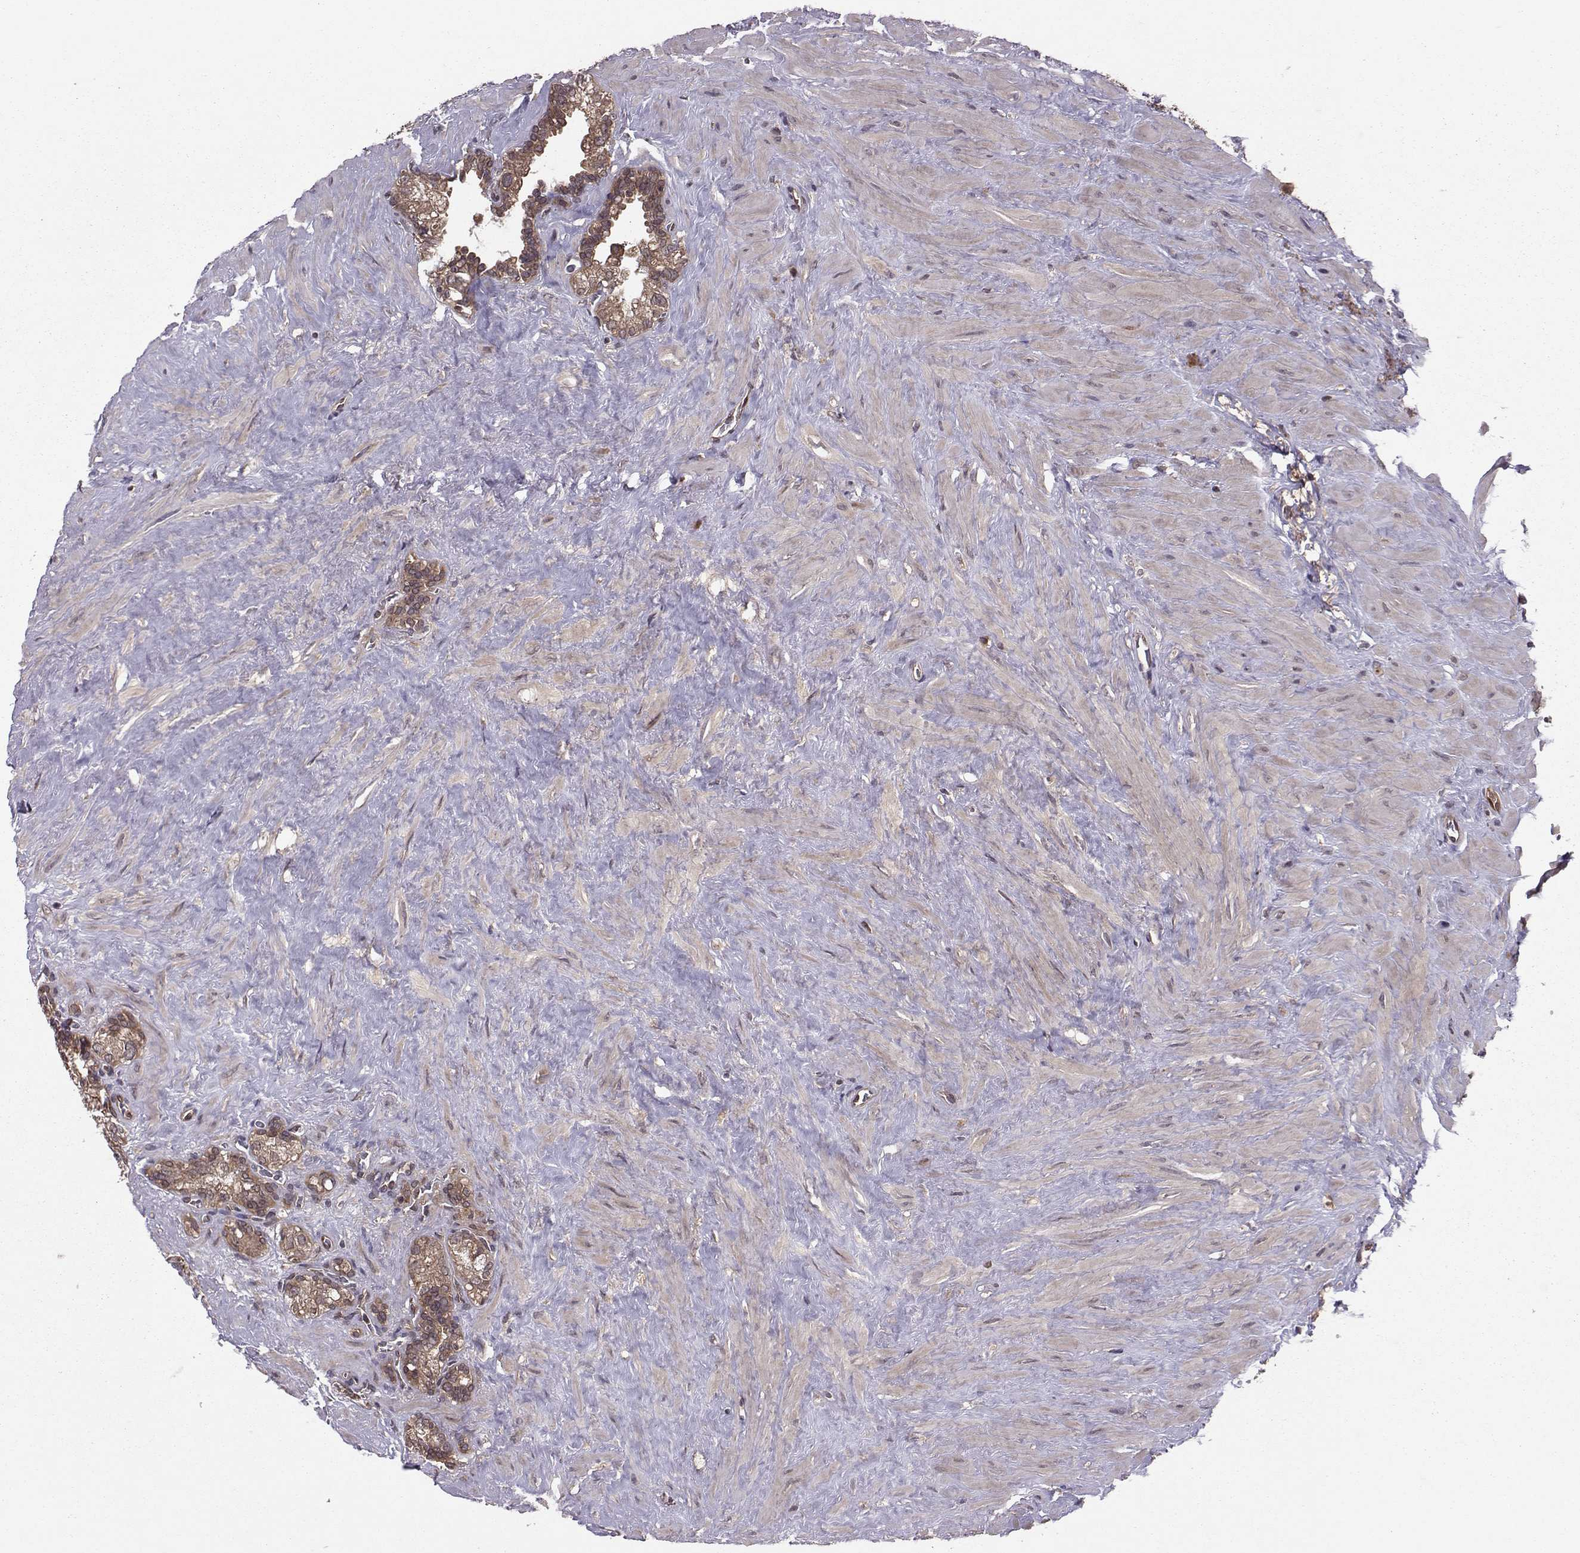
{"staining": {"intensity": "weak", "quantity": ">75%", "location": "cytoplasmic/membranous"}, "tissue": "seminal vesicle", "cell_type": "Glandular cells", "image_type": "normal", "snomed": [{"axis": "morphology", "description": "Normal tissue, NOS"}, {"axis": "topography", "description": "Seminal veicle"}], "caption": "A photomicrograph of human seminal vesicle stained for a protein demonstrates weak cytoplasmic/membranous brown staining in glandular cells. Nuclei are stained in blue.", "gene": "PPP2R2A", "patient": {"sex": "male", "age": 71}}